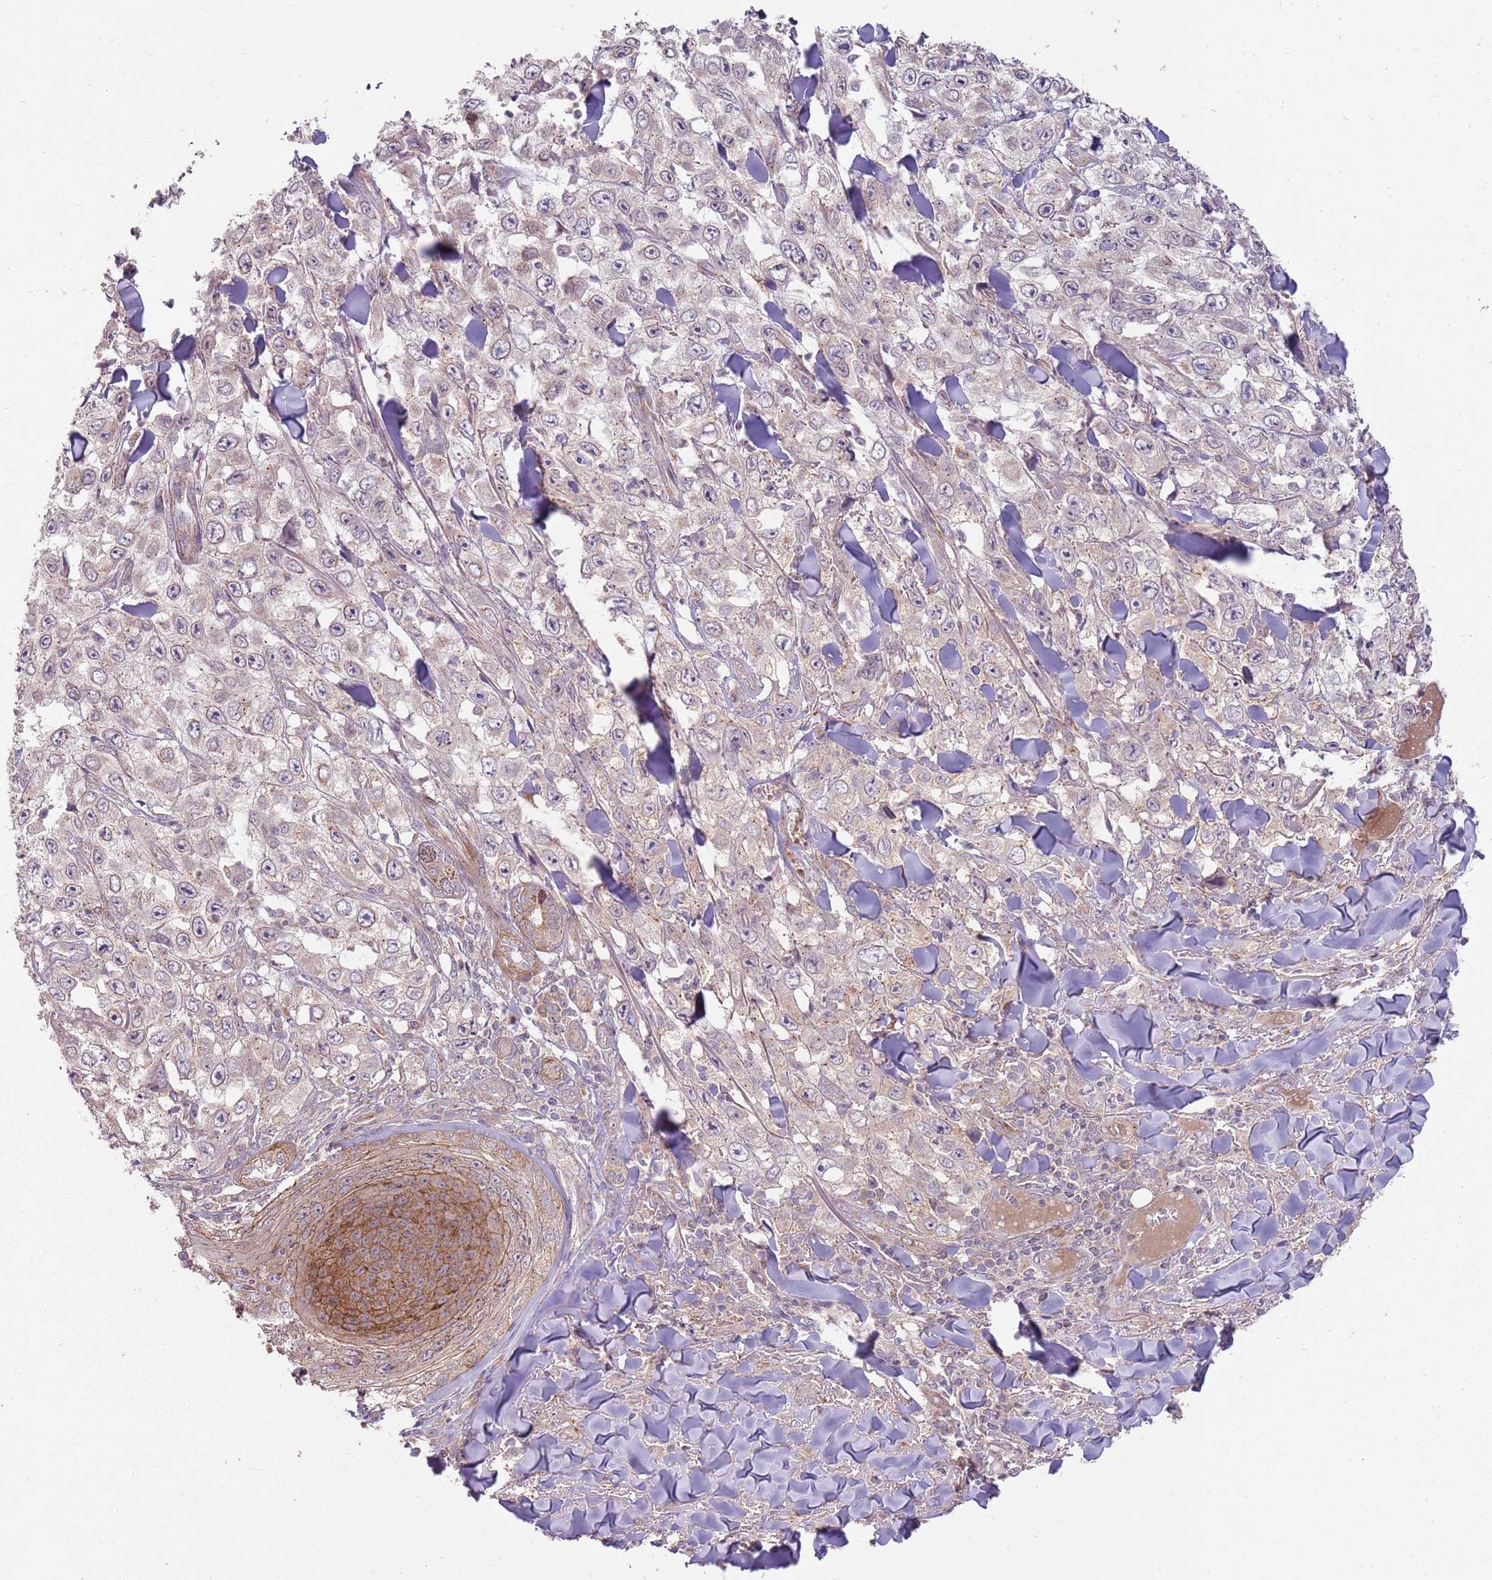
{"staining": {"intensity": "weak", "quantity": "<25%", "location": "cytoplasmic/membranous"}, "tissue": "skin cancer", "cell_type": "Tumor cells", "image_type": "cancer", "snomed": [{"axis": "morphology", "description": "Squamous cell carcinoma, NOS"}, {"axis": "topography", "description": "Skin"}], "caption": "This is an immunohistochemistry (IHC) image of human skin cancer. There is no staining in tumor cells.", "gene": "SPATA31D1", "patient": {"sex": "male", "age": 82}}